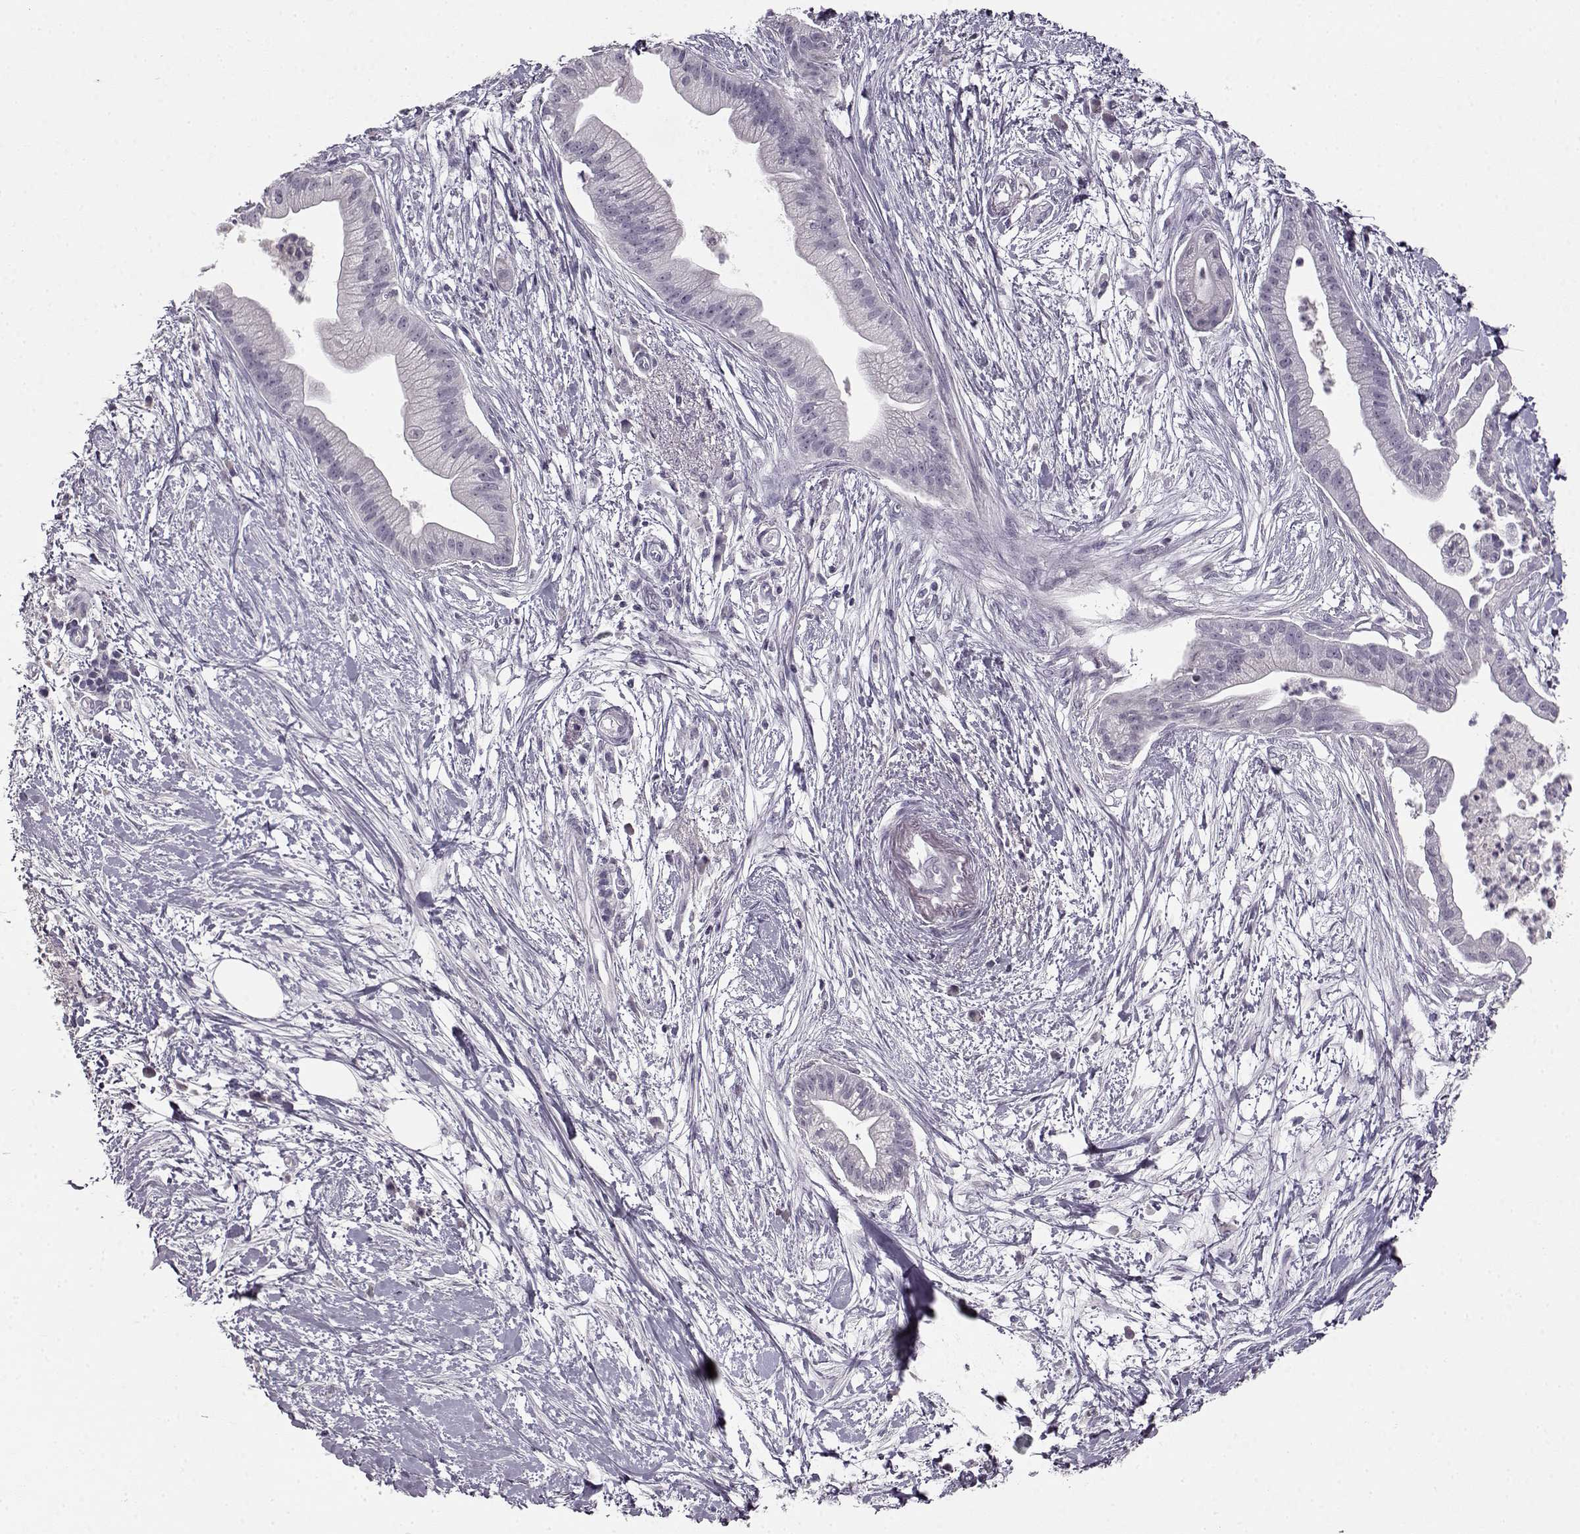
{"staining": {"intensity": "negative", "quantity": "none", "location": "none"}, "tissue": "pancreatic cancer", "cell_type": "Tumor cells", "image_type": "cancer", "snomed": [{"axis": "morphology", "description": "Normal tissue, NOS"}, {"axis": "morphology", "description": "Adenocarcinoma, NOS"}, {"axis": "topography", "description": "Lymph node"}, {"axis": "topography", "description": "Pancreas"}], "caption": "Adenocarcinoma (pancreatic) stained for a protein using IHC demonstrates no staining tumor cells.", "gene": "FSHB", "patient": {"sex": "female", "age": 58}}